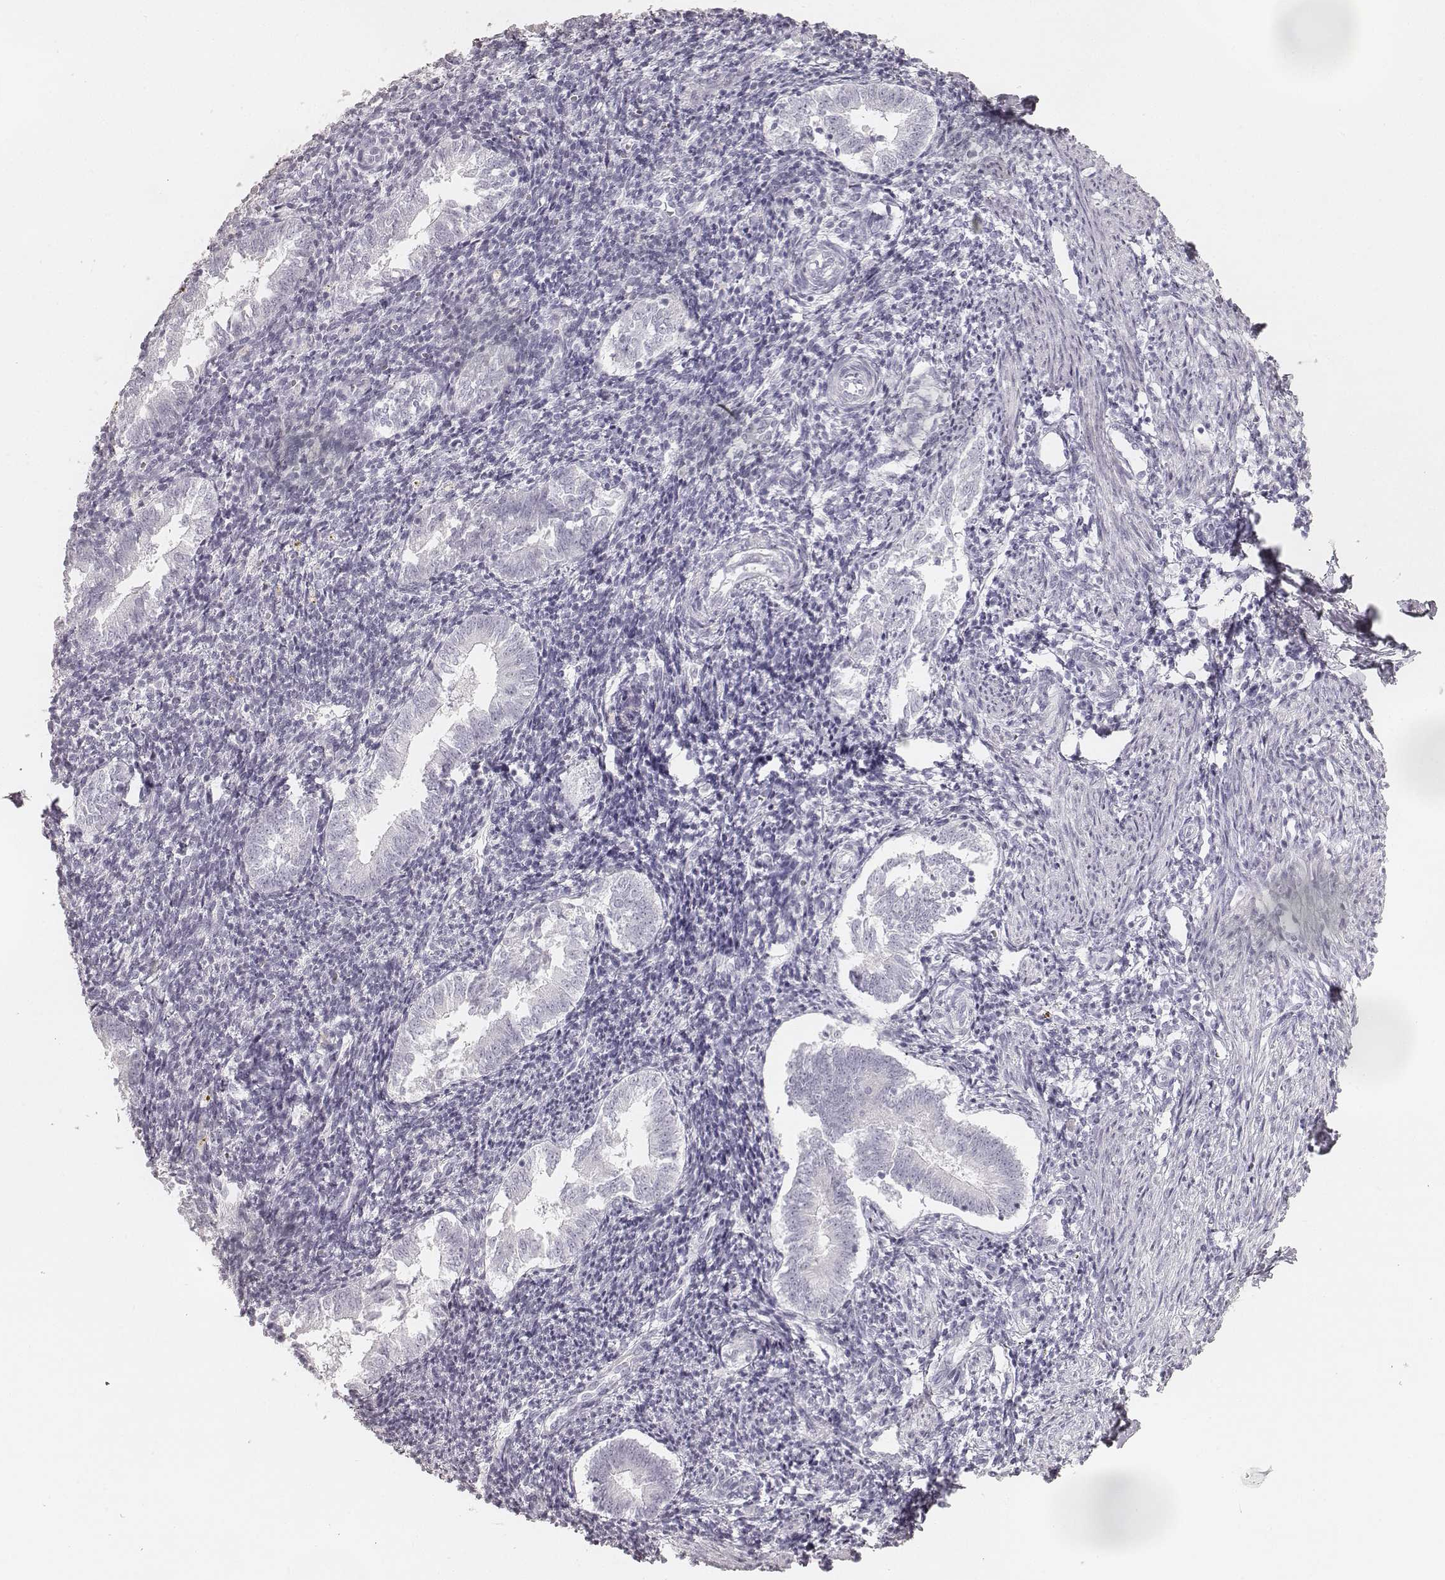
{"staining": {"intensity": "negative", "quantity": "none", "location": "none"}, "tissue": "endometrium", "cell_type": "Cells in endometrial stroma", "image_type": "normal", "snomed": [{"axis": "morphology", "description": "Normal tissue, NOS"}, {"axis": "topography", "description": "Endometrium"}], "caption": "Image shows no protein staining in cells in endometrial stroma of unremarkable endometrium. The staining is performed using DAB brown chromogen with nuclei counter-stained in using hematoxylin.", "gene": "KRT34", "patient": {"sex": "female", "age": 25}}